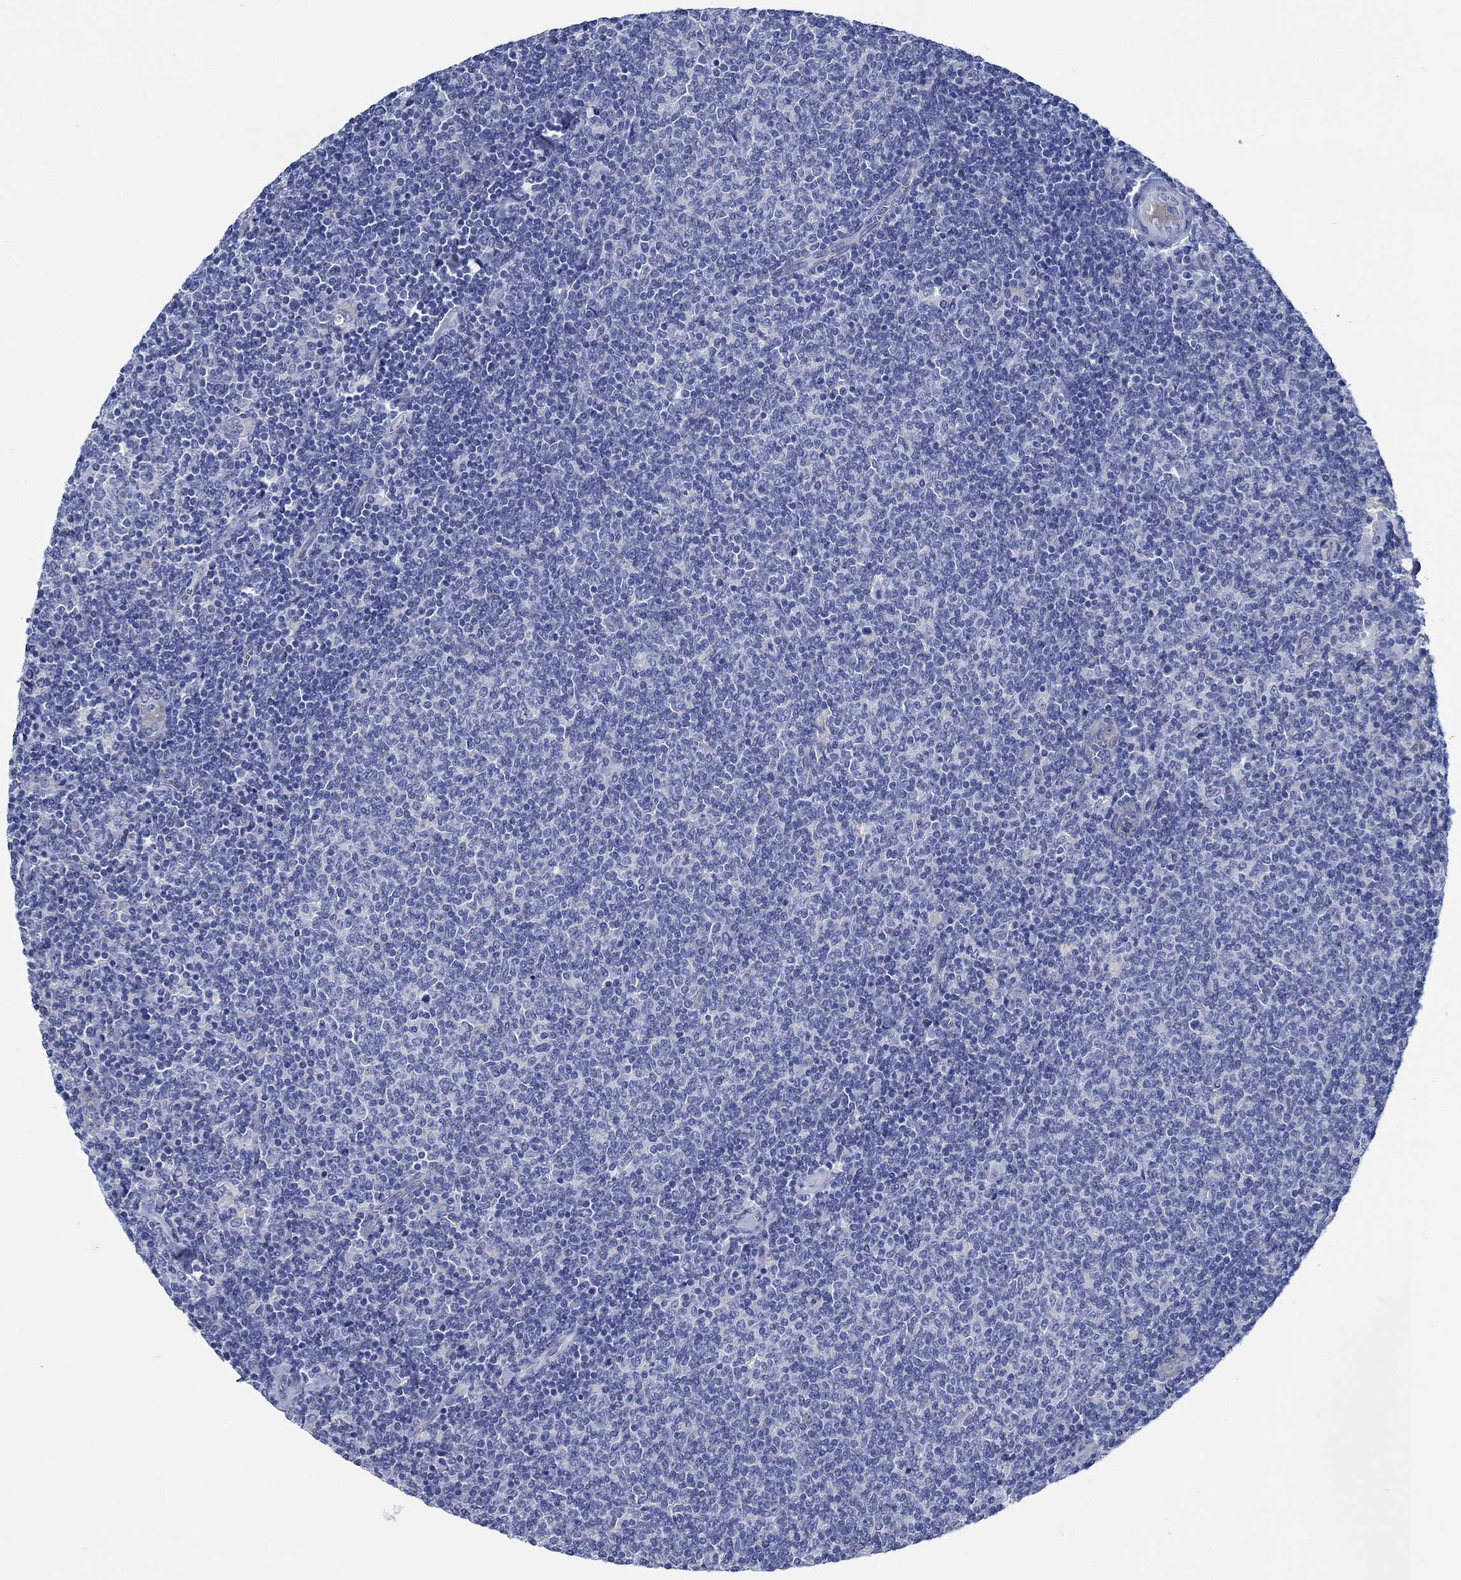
{"staining": {"intensity": "negative", "quantity": "none", "location": "none"}, "tissue": "lymphoma", "cell_type": "Tumor cells", "image_type": "cancer", "snomed": [{"axis": "morphology", "description": "Malignant lymphoma, non-Hodgkin's type, Low grade"}, {"axis": "topography", "description": "Lymph node"}], "caption": "DAB immunohistochemical staining of human lymphoma displays no significant positivity in tumor cells.", "gene": "SVEP1", "patient": {"sex": "male", "age": 52}}